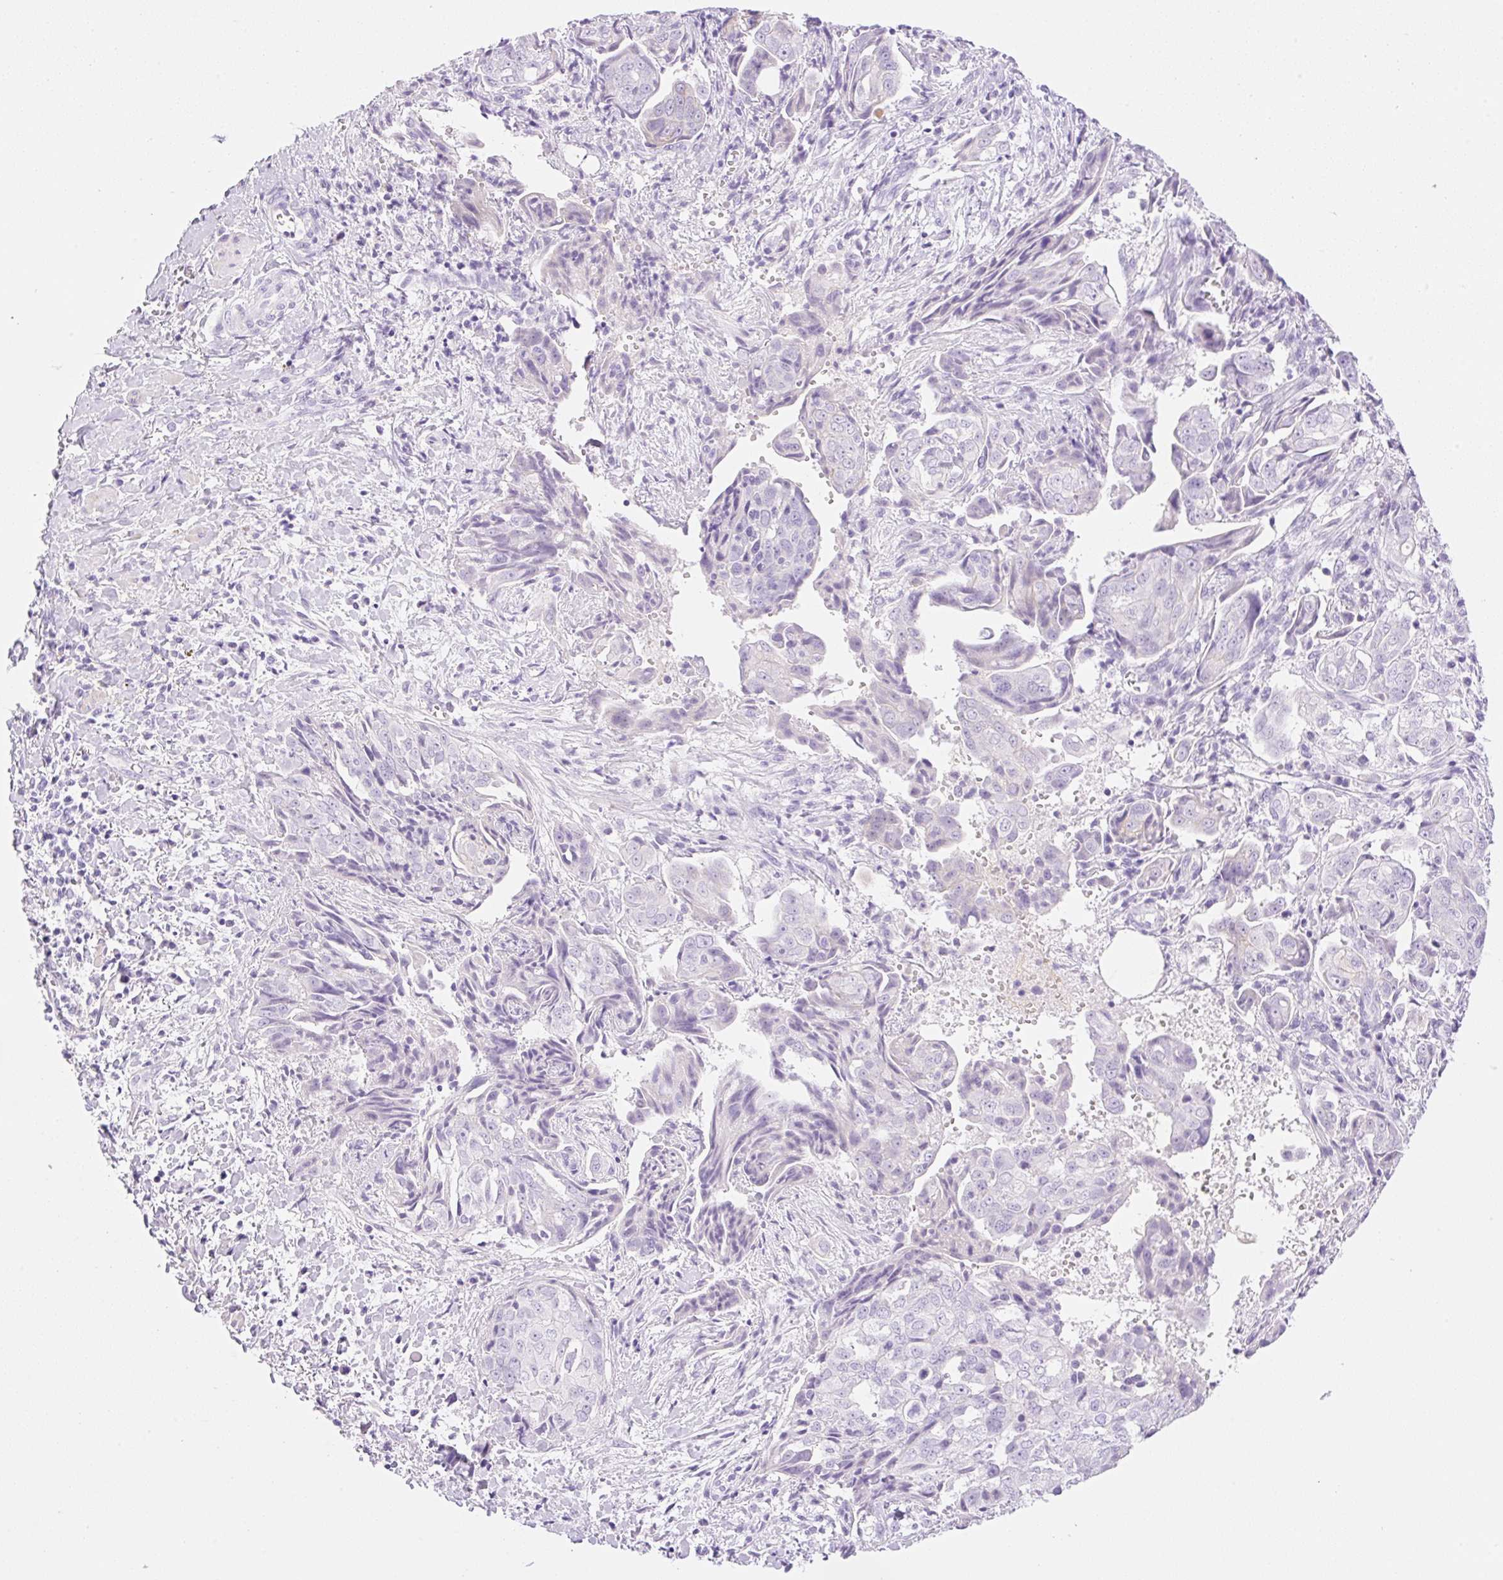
{"staining": {"intensity": "negative", "quantity": "none", "location": "none"}, "tissue": "ovarian cancer", "cell_type": "Tumor cells", "image_type": "cancer", "snomed": [{"axis": "morphology", "description": "Carcinoma, endometroid"}, {"axis": "topography", "description": "Ovary"}], "caption": "Tumor cells are negative for protein expression in human ovarian cancer.", "gene": "PALM3", "patient": {"sex": "female", "age": 70}}